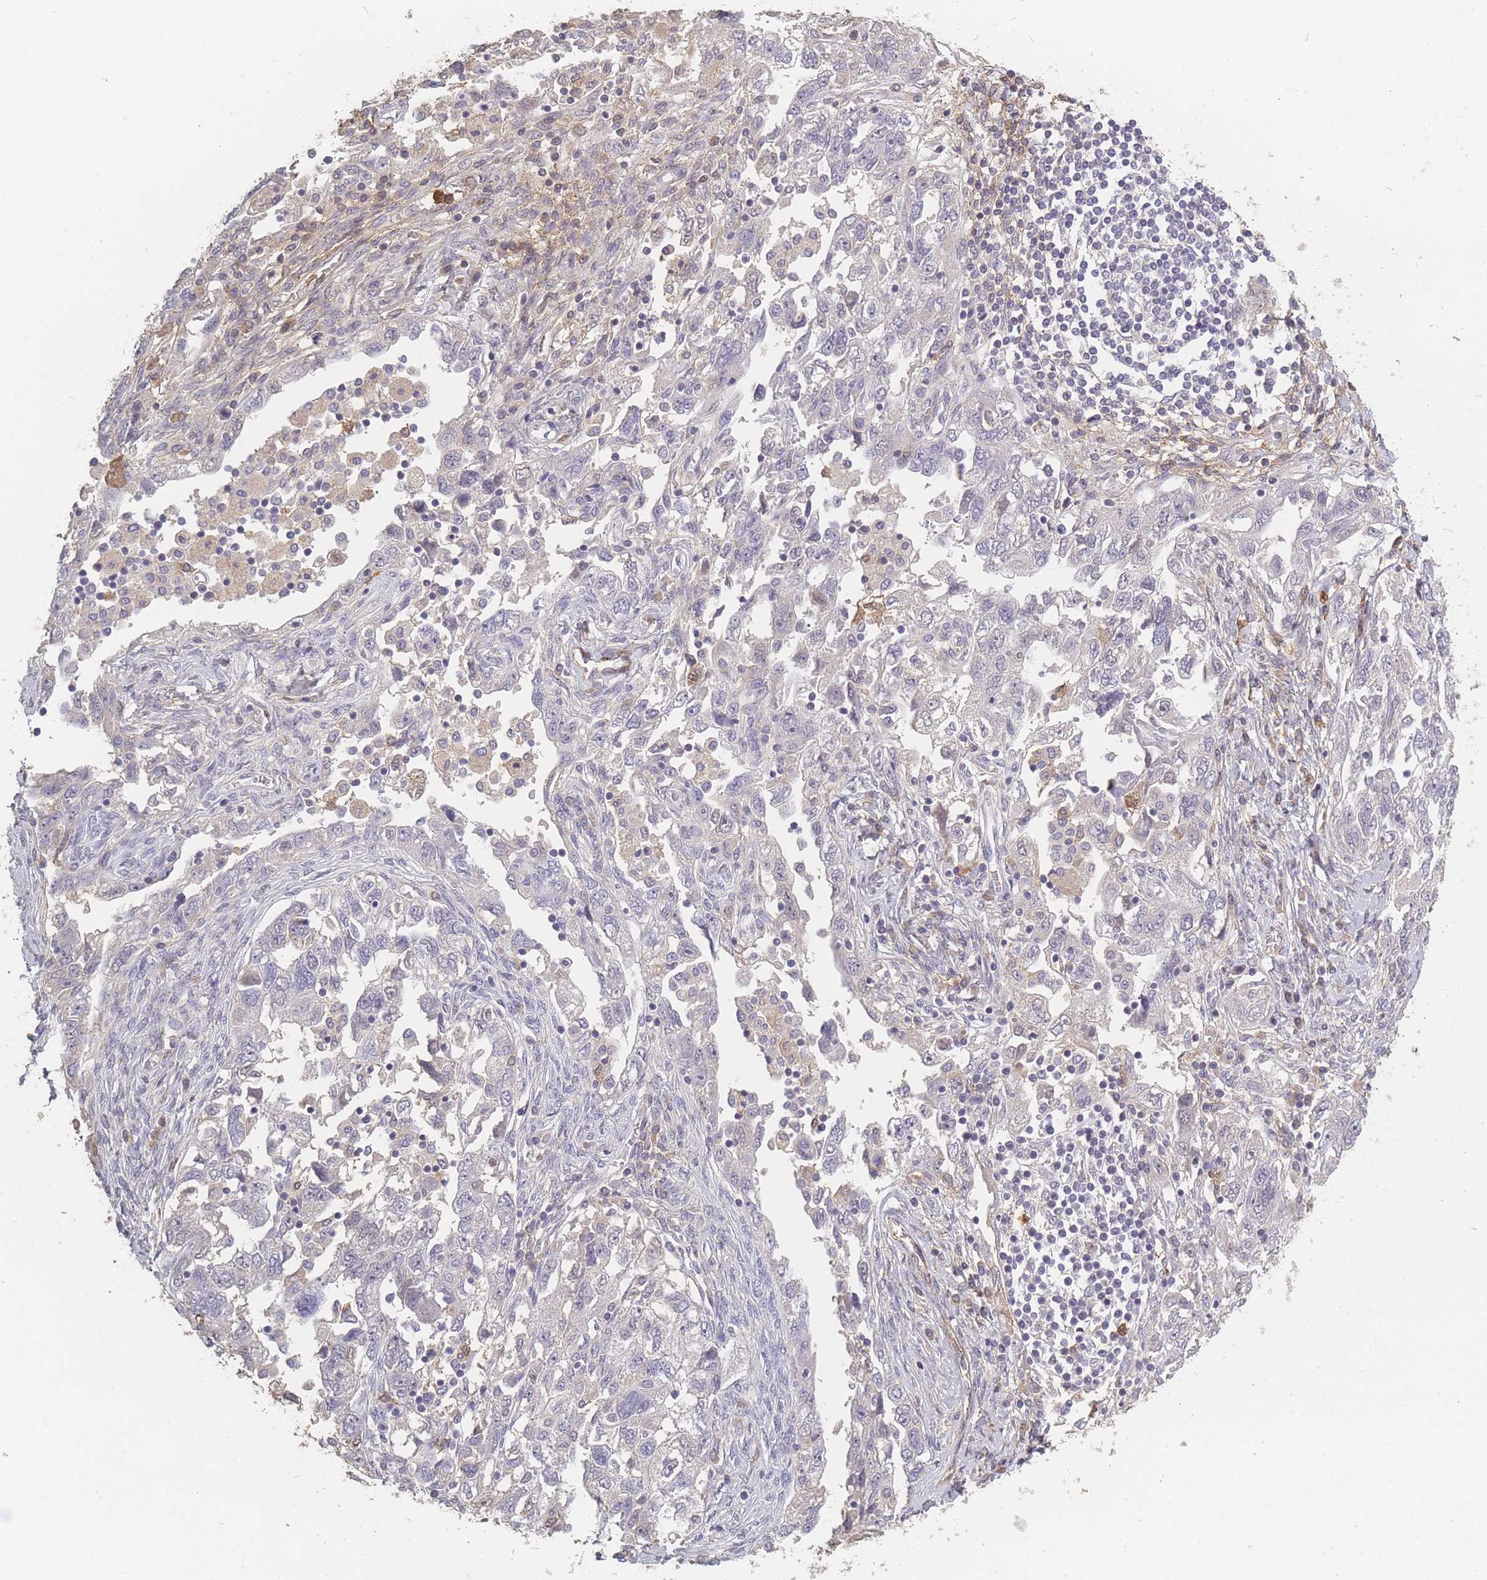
{"staining": {"intensity": "negative", "quantity": "none", "location": "none"}, "tissue": "ovarian cancer", "cell_type": "Tumor cells", "image_type": "cancer", "snomed": [{"axis": "morphology", "description": "Carcinoma, NOS"}, {"axis": "morphology", "description": "Cystadenocarcinoma, serous, NOS"}, {"axis": "topography", "description": "Ovary"}], "caption": "IHC histopathology image of neoplastic tissue: ovarian cancer (carcinoma) stained with DAB shows no significant protein expression in tumor cells.", "gene": "BST1", "patient": {"sex": "female", "age": 69}}